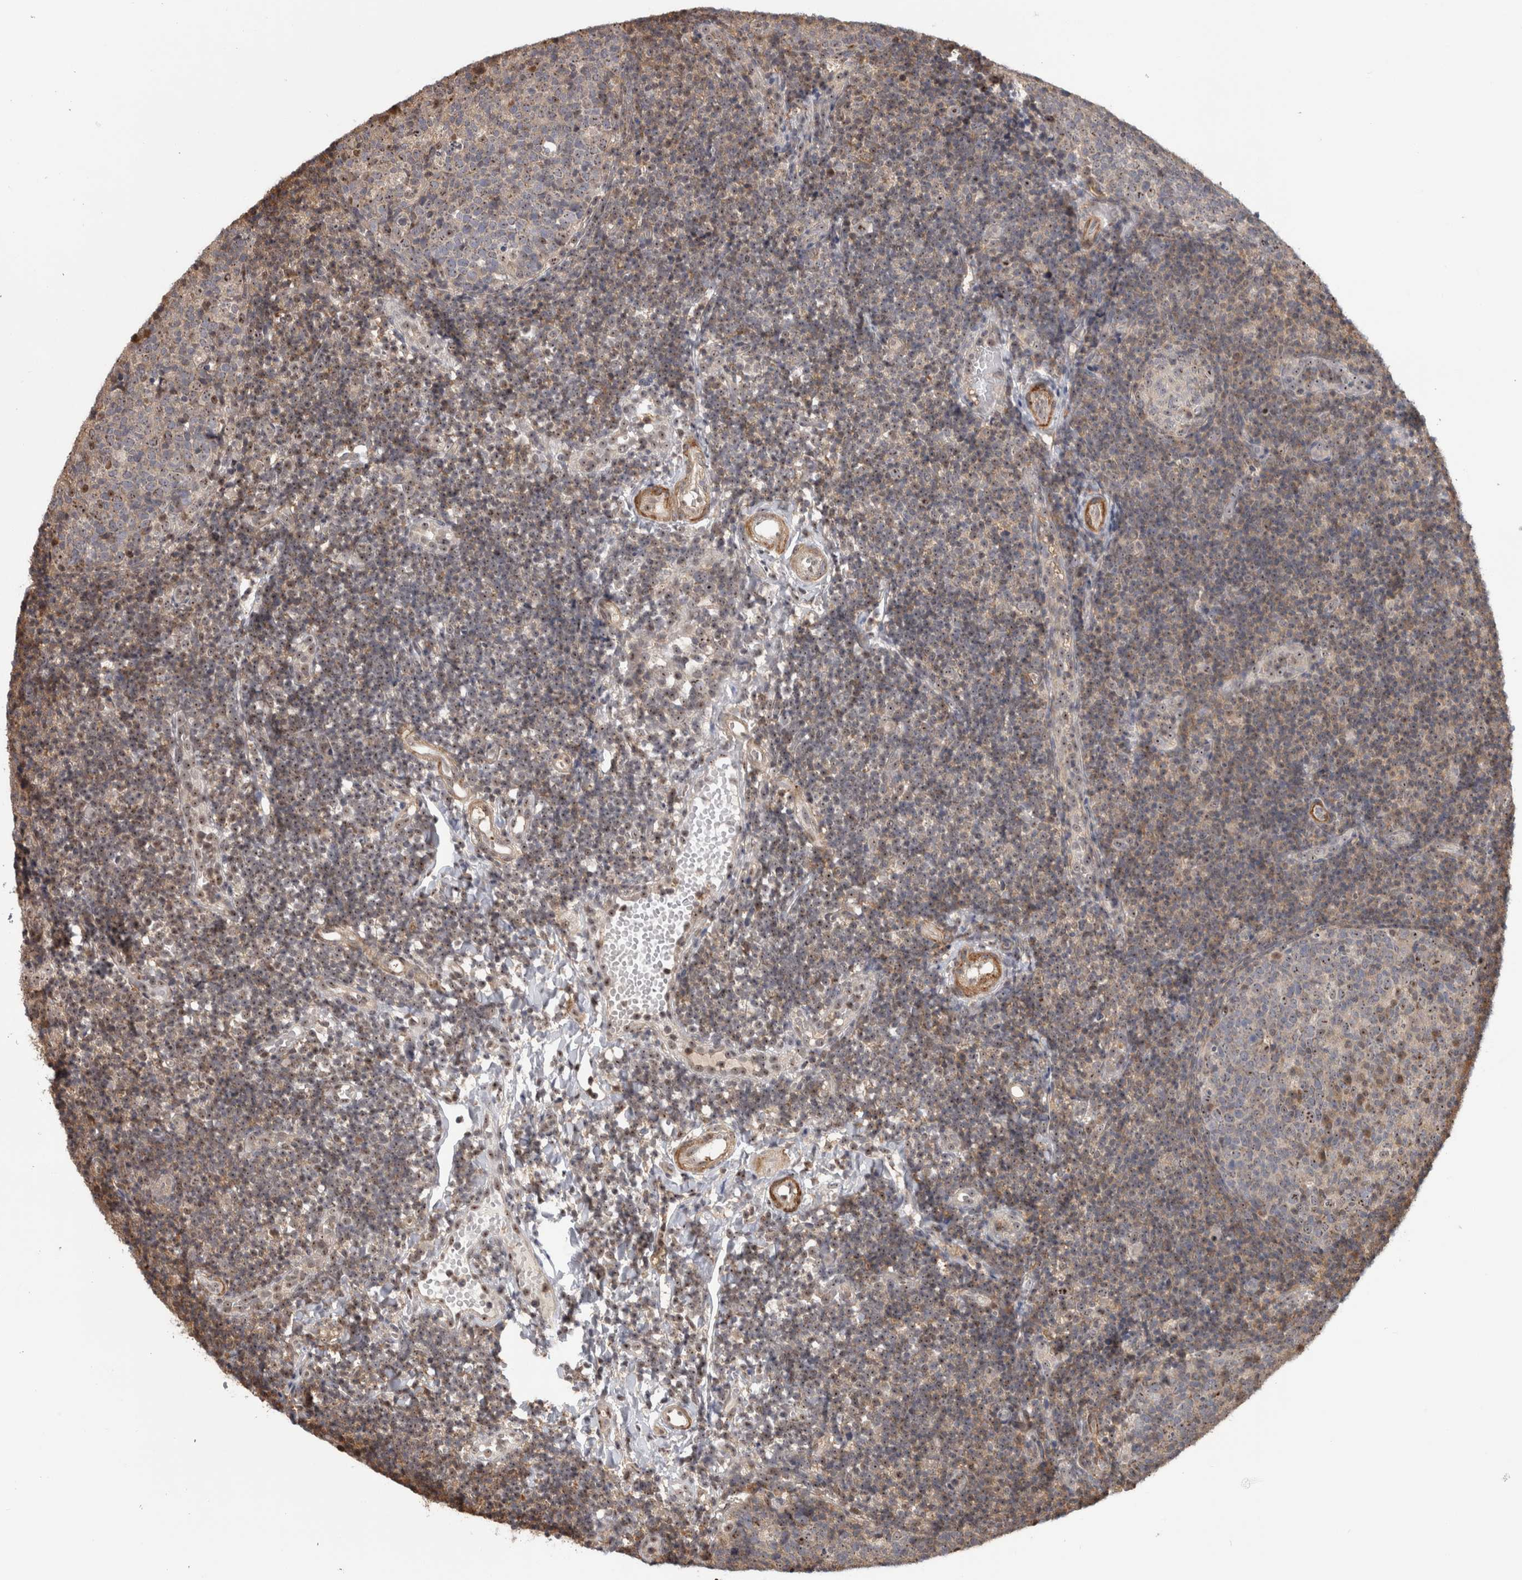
{"staining": {"intensity": "moderate", "quantity": "<25%", "location": "nuclear"}, "tissue": "tonsil", "cell_type": "Germinal center cells", "image_type": "normal", "snomed": [{"axis": "morphology", "description": "Normal tissue, NOS"}, {"axis": "topography", "description": "Tonsil"}], "caption": "Protein staining displays moderate nuclear expression in approximately <25% of germinal center cells in benign tonsil. The protein of interest is stained brown, and the nuclei are stained in blue (DAB IHC with brightfield microscopy, high magnification).", "gene": "TDRD7", "patient": {"sex": "female", "age": 19}}